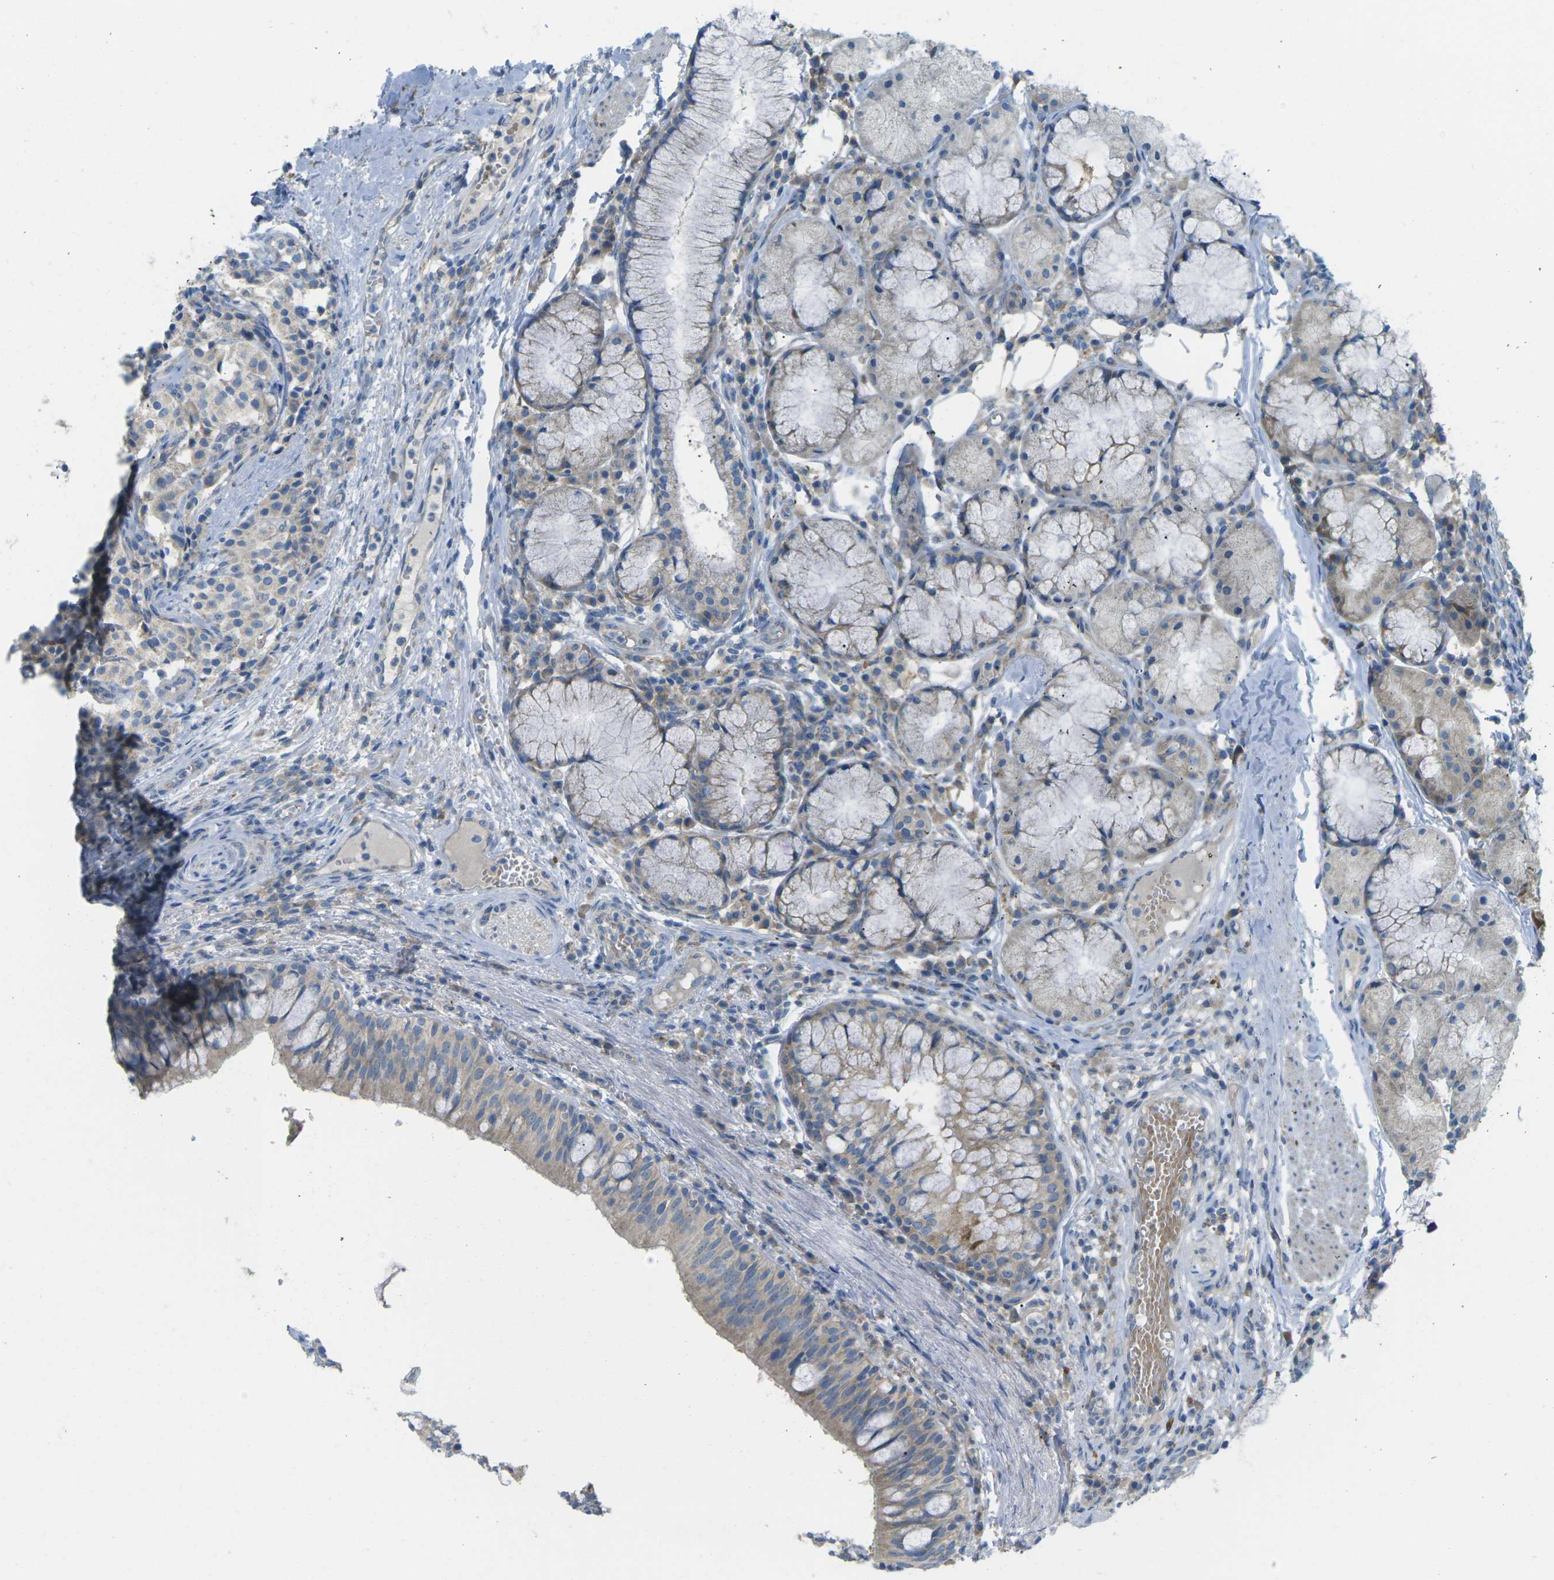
{"staining": {"intensity": "weak", "quantity": ">75%", "location": "cytoplasmic/membranous"}, "tissue": "carcinoid", "cell_type": "Tumor cells", "image_type": "cancer", "snomed": [{"axis": "morphology", "description": "Carcinoid, malignant, NOS"}, {"axis": "topography", "description": "Lung"}], "caption": "Tumor cells reveal low levels of weak cytoplasmic/membranous expression in approximately >75% of cells in malignant carcinoid.", "gene": "MYLK4", "patient": {"sex": "male", "age": 30}}